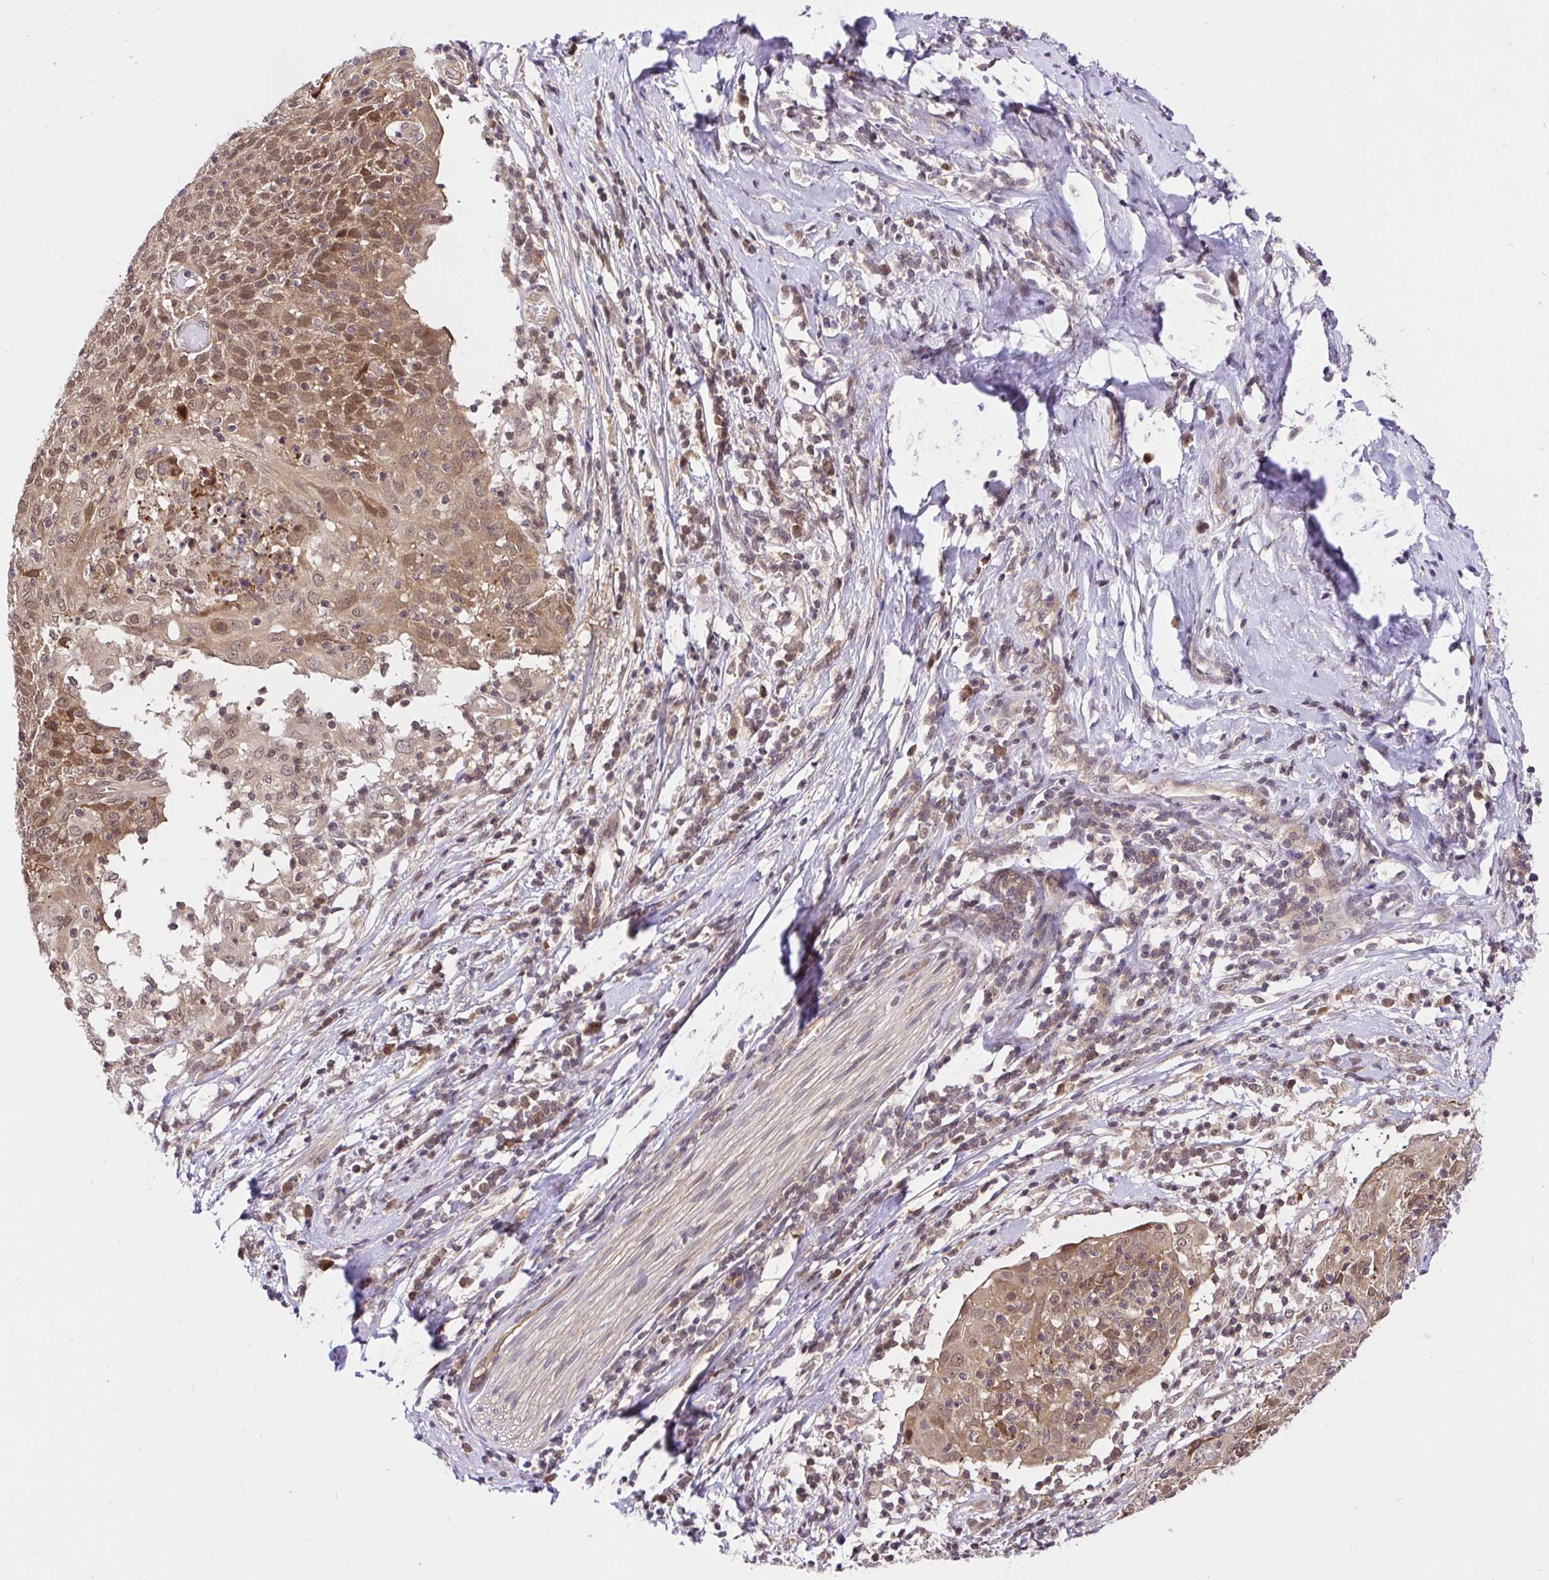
{"staining": {"intensity": "moderate", "quantity": ">75%", "location": "cytoplasmic/membranous,nuclear"}, "tissue": "cervical cancer", "cell_type": "Tumor cells", "image_type": "cancer", "snomed": [{"axis": "morphology", "description": "Squamous cell carcinoma, NOS"}, {"axis": "topography", "description": "Cervix"}], "caption": "Immunohistochemical staining of cervical cancer reveals medium levels of moderate cytoplasmic/membranous and nuclear protein staining in about >75% of tumor cells. (Brightfield microscopy of DAB IHC at high magnification).", "gene": "UBE2M", "patient": {"sex": "female", "age": 52}}